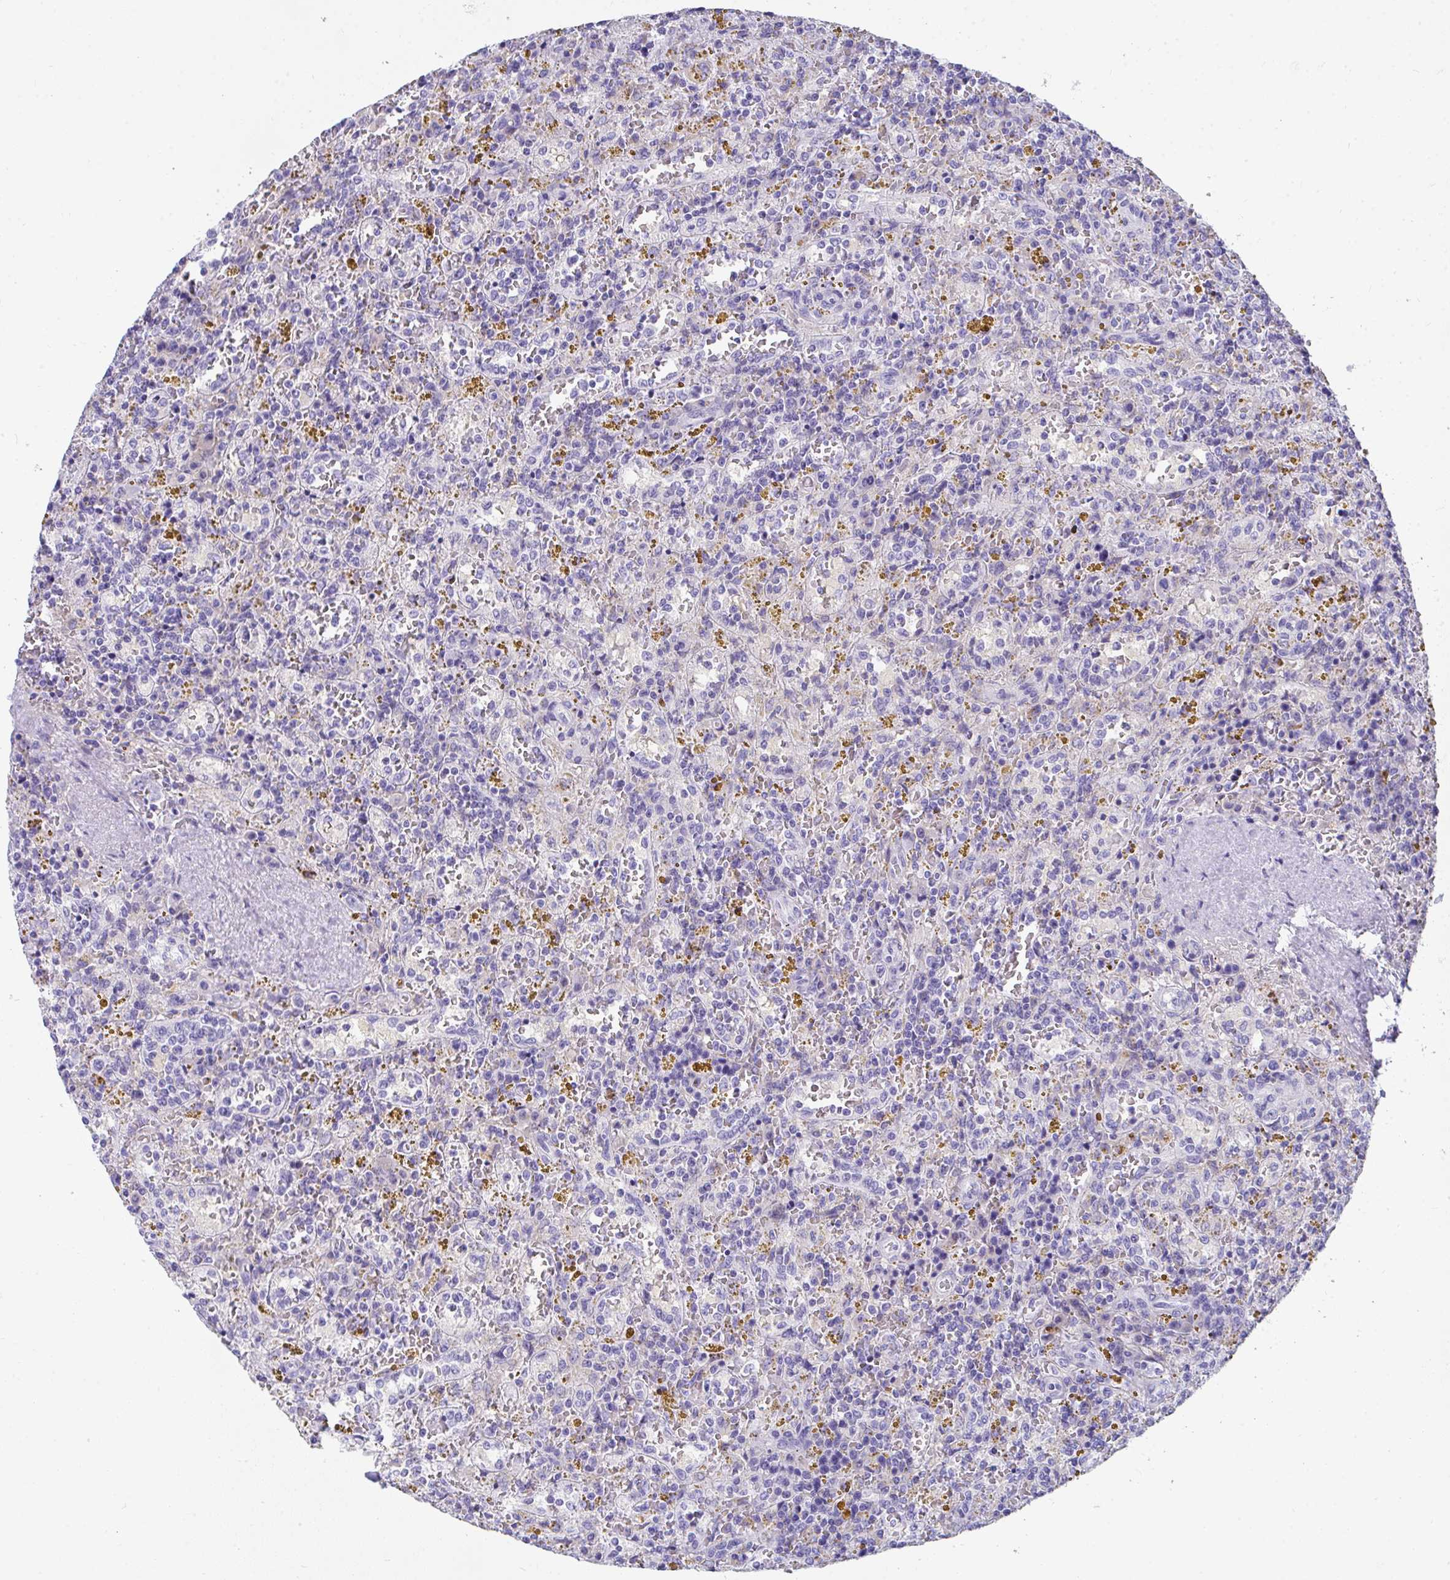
{"staining": {"intensity": "negative", "quantity": "none", "location": "none"}, "tissue": "lymphoma", "cell_type": "Tumor cells", "image_type": "cancer", "snomed": [{"axis": "morphology", "description": "Malignant lymphoma, non-Hodgkin's type, Low grade"}, {"axis": "topography", "description": "Spleen"}], "caption": "Immunohistochemistry image of neoplastic tissue: malignant lymphoma, non-Hodgkin's type (low-grade) stained with DAB (3,3'-diaminobenzidine) demonstrates no significant protein positivity in tumor cells.", "gene": "COA5", "patient": {"sex": "female", "age": 65}}